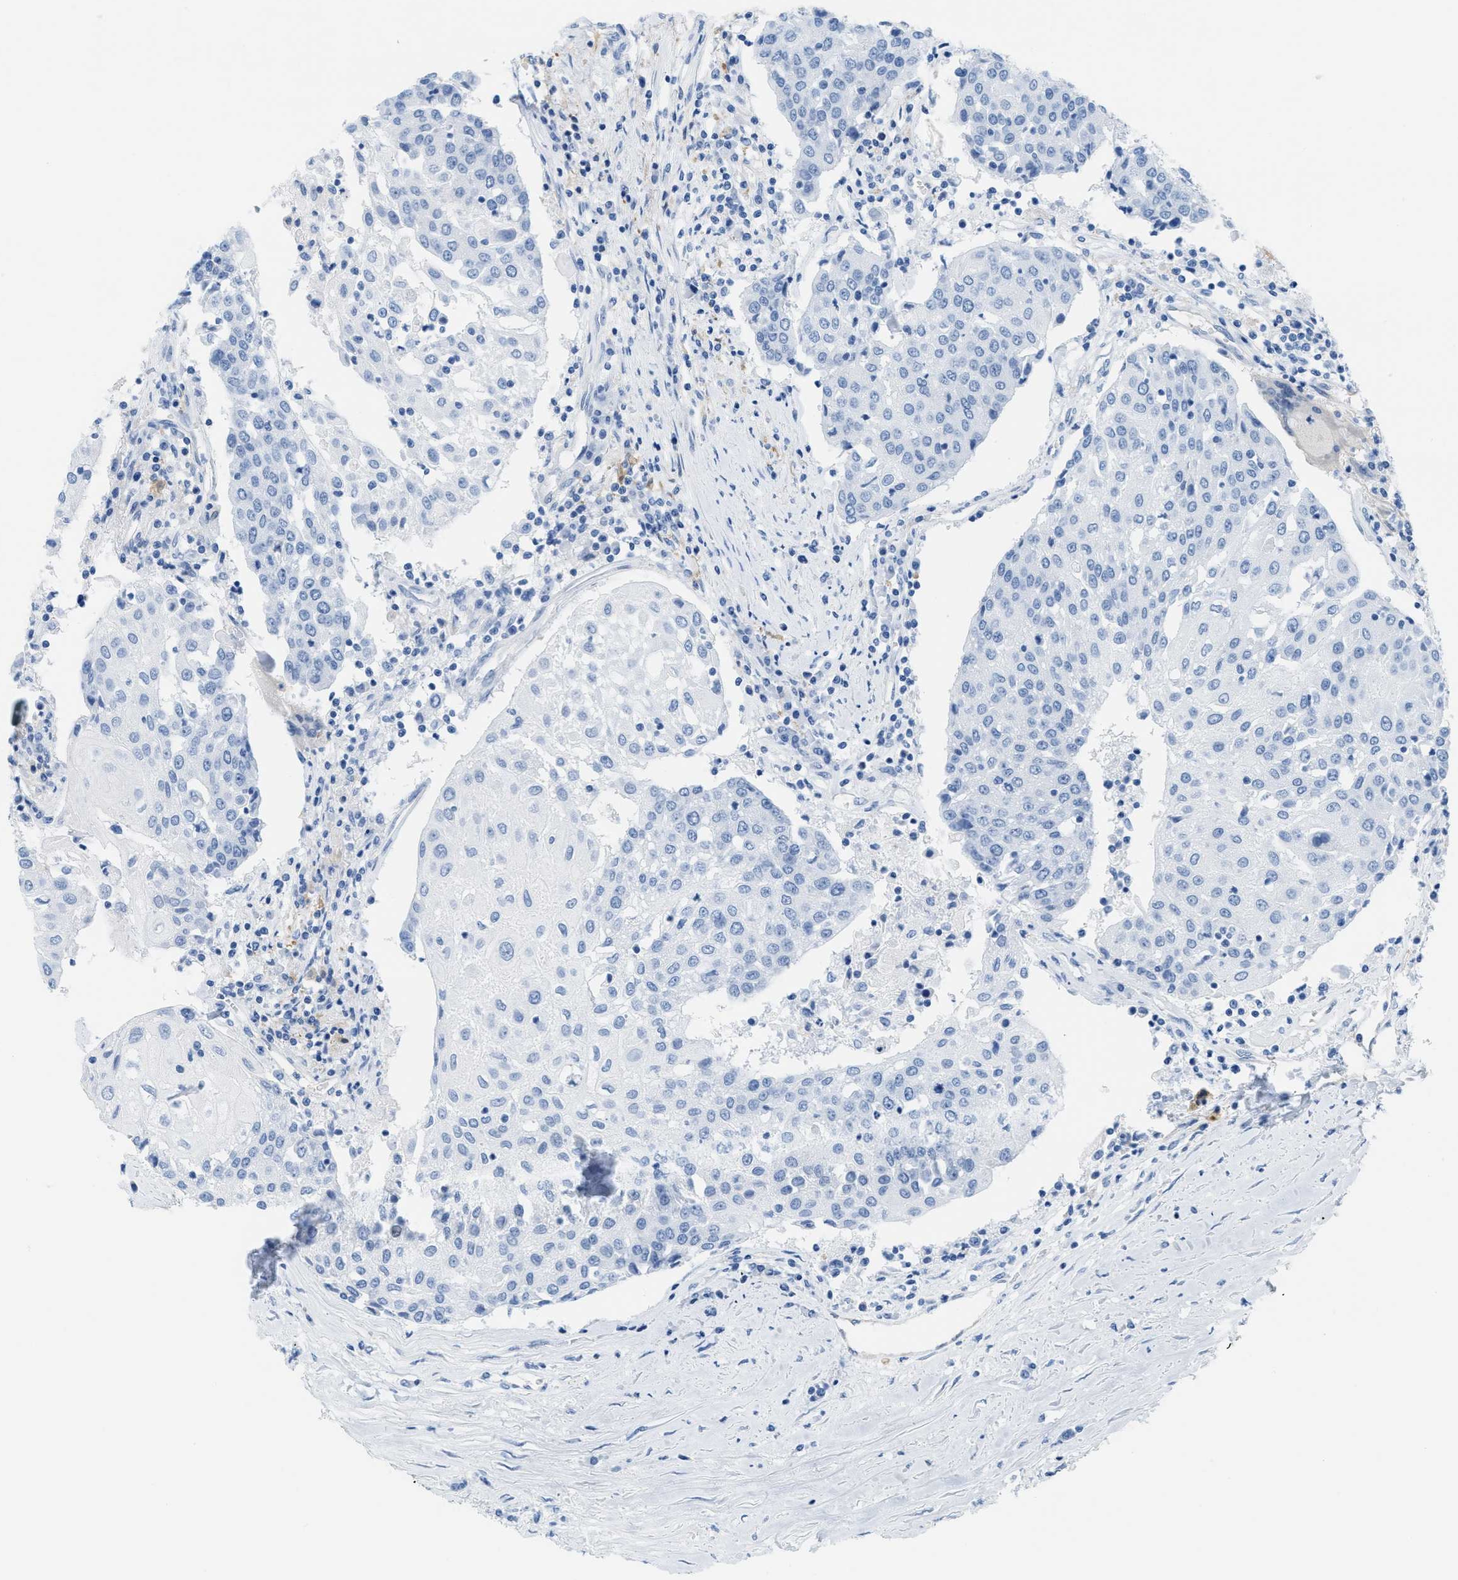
{"staining": {"intensity": "negative", "quantity": "none", "location": "none"}, "tissue": "urothelial cancer", "cell_type": "Tumor cells", "image_type": "cancer", "snomed": [{"axis": "morphology", "description": "Urothelial carcinoma, High grade"}, {"axis": "topography", "description": "Urinary bladder"}], "caption": "Immunohistochemical staining of urothelial cancer reveals no significant positivity in tumor cells. Nuclei are stained in blue.", "gene": "ASGR1", "patient": {"sex": "female", "age": 85}}